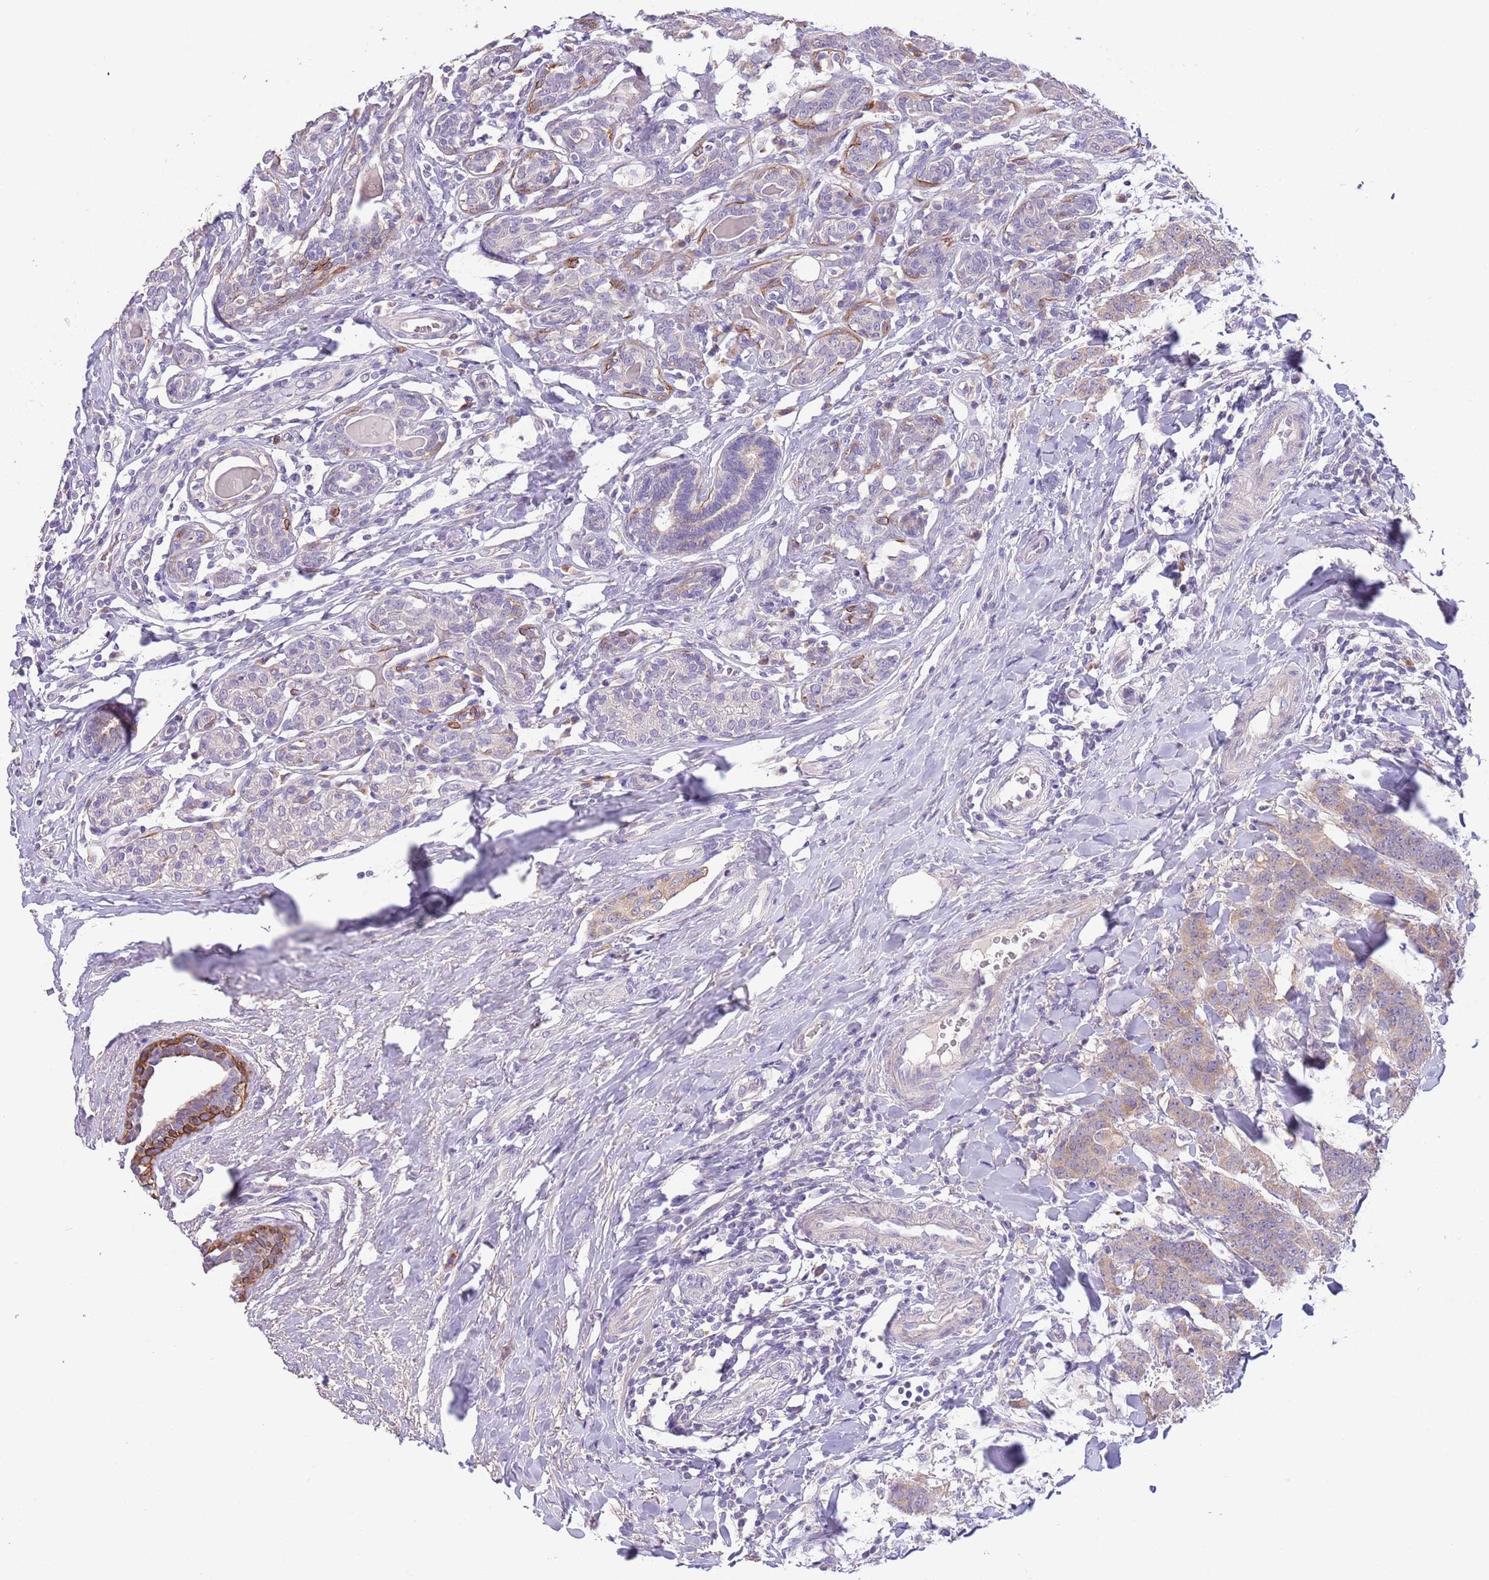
{"staining": {"intensity": "weak", "quantity": "<25%", "location": "cytoplasmic/membranous"}, "tissue": "breast cancer", "cell_type": "Tumor cells", "image_type": "cancer", "snomed": [{"axis": "morphology", "description": "Duct carcinoma"}, {"axis": "topography", "description": "Breast"}], "caption": "Tumor cells show no significant positivity in infiltrating ductal carcinoma (breast).", "gene": "ZNF658", "patient": {"sex": "female", "age": 40}}